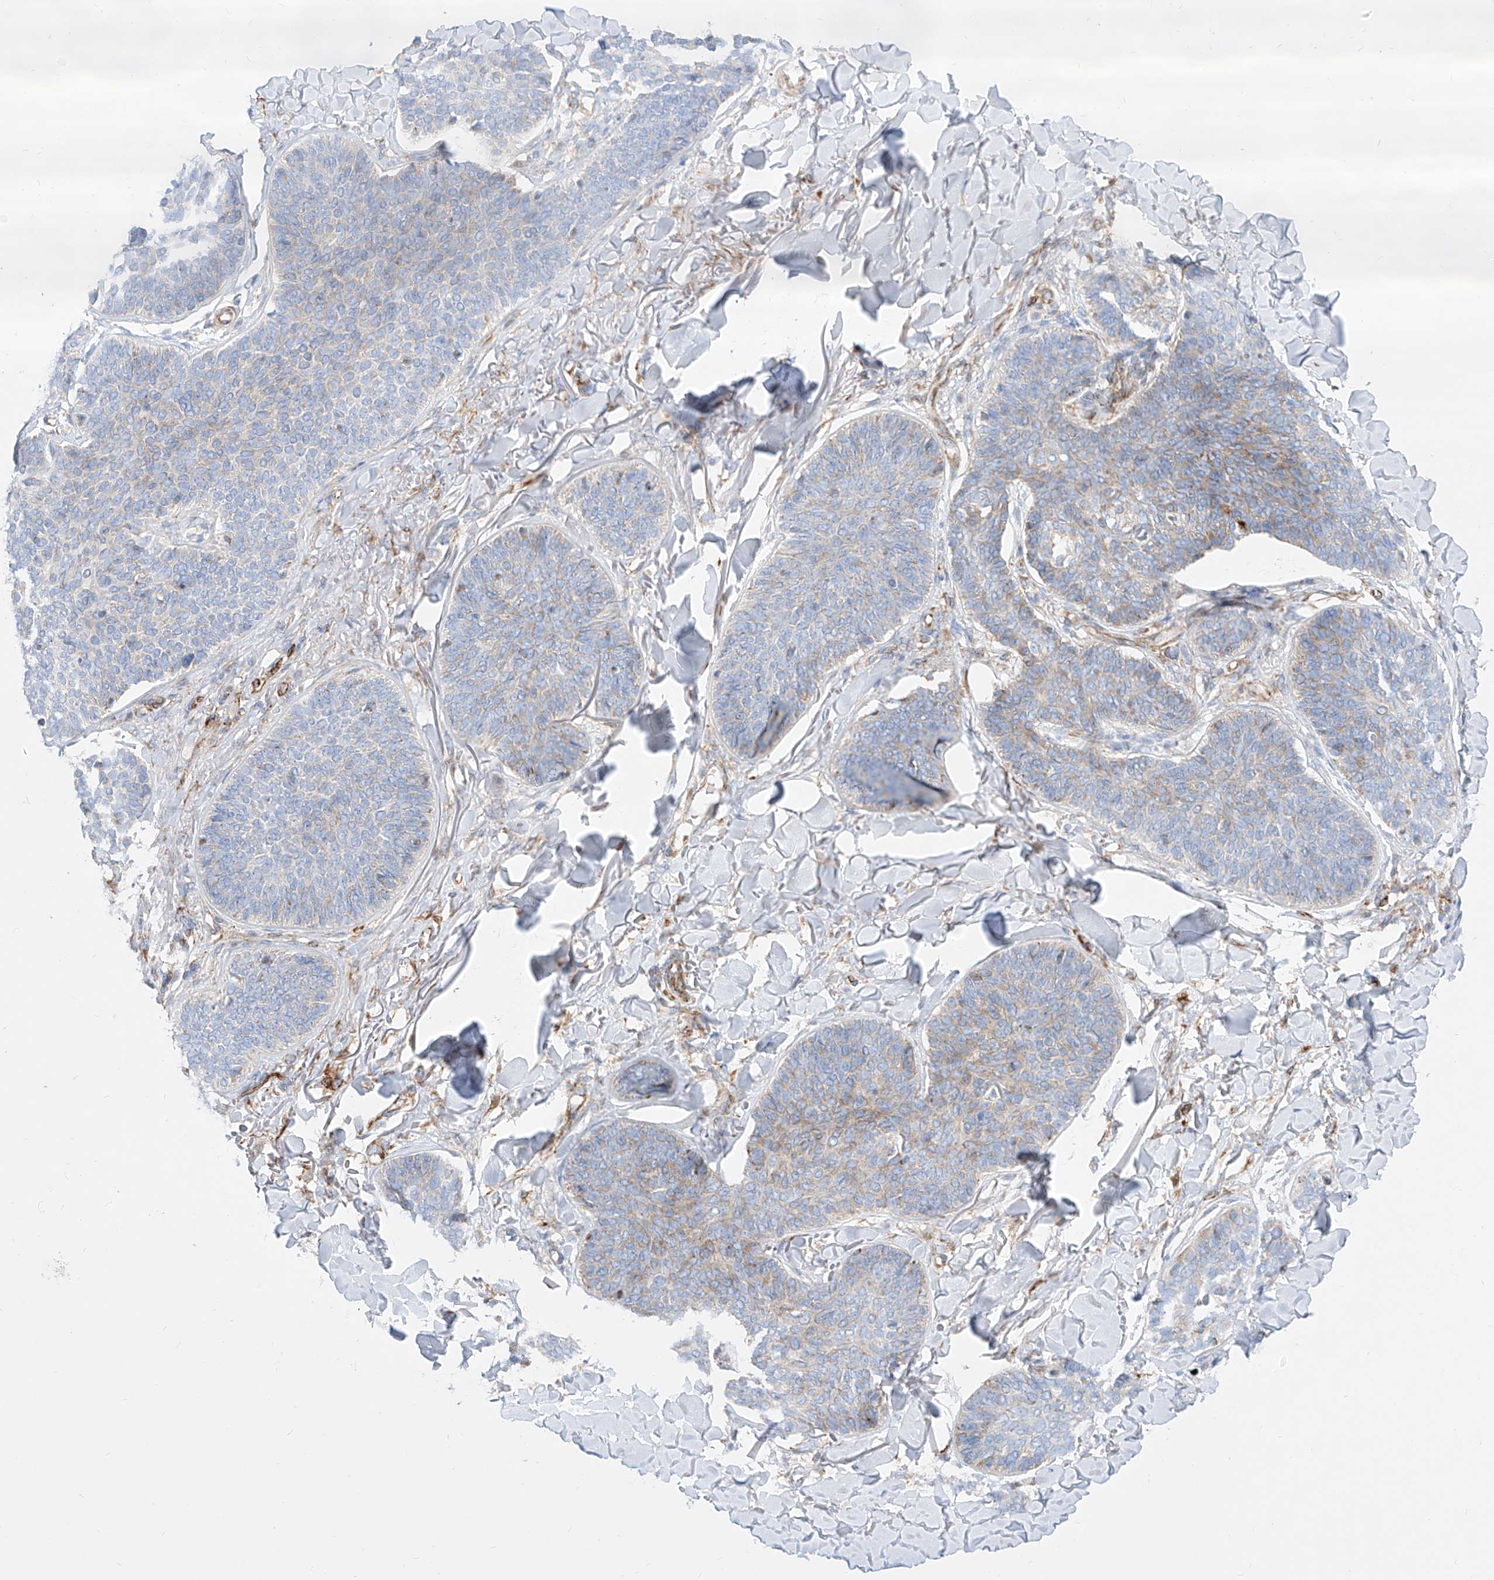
{"staining": {"intensity": "weak", "quantity": "<25%", "location": "cytoplasmic/membranous"}, "tissue": "skin cancer", "cell_type": "Tumor cells", "image_type": "cancer", "snomed": [{"axis": "morphology", "description": "Basal cell carcinoma"}, {"axis": "topography", "description": "Skin"}], "caption": "This is a photomicrograph of immunohistochemistry staining of skin cancer, which shows no positivity in tumor cells.", "gene": "CST9", "patient": {"sex": "male", "age": 85}}